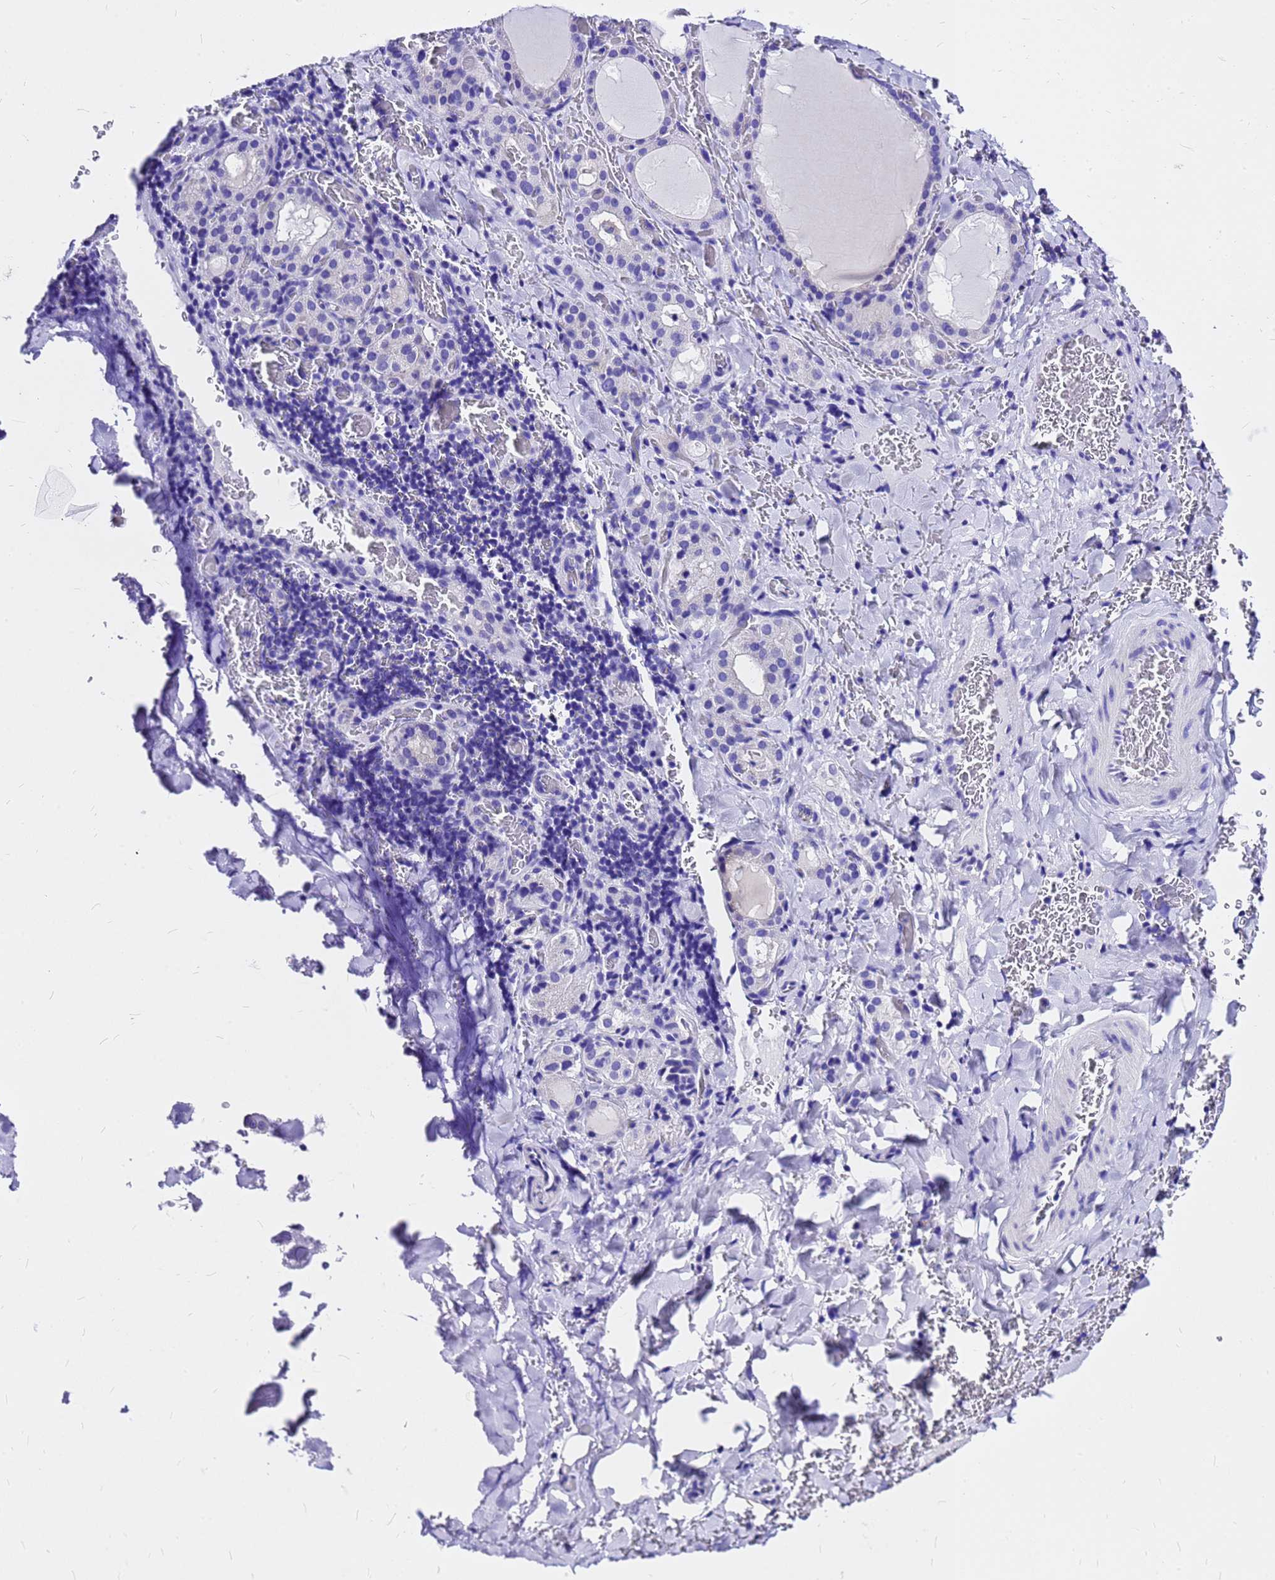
{"staining": {"intensity": "negative", "quantity": "none", "location": "none"}, "tissue": "thyroid gland", "cell_type": "Glandular cells", "image_type": "normal", "snomed": [{"axis": "morphology", "description": "Normal tissue, NOS"}, {"axis": "topography", "description": "Thyroid gland"}], "caption": "Protein analysis of normal thyroid gland reveals no significant staining in glandular cells. (Stains: DAB (3,3'-diaminobenzidine) immunohistochemistry (IHC) with hematoxylin counter stain, Microscopy: brightfield microscopy at high magnification).", "gene": "HERC4", "patient": {"sex": "female", "age": 39}}